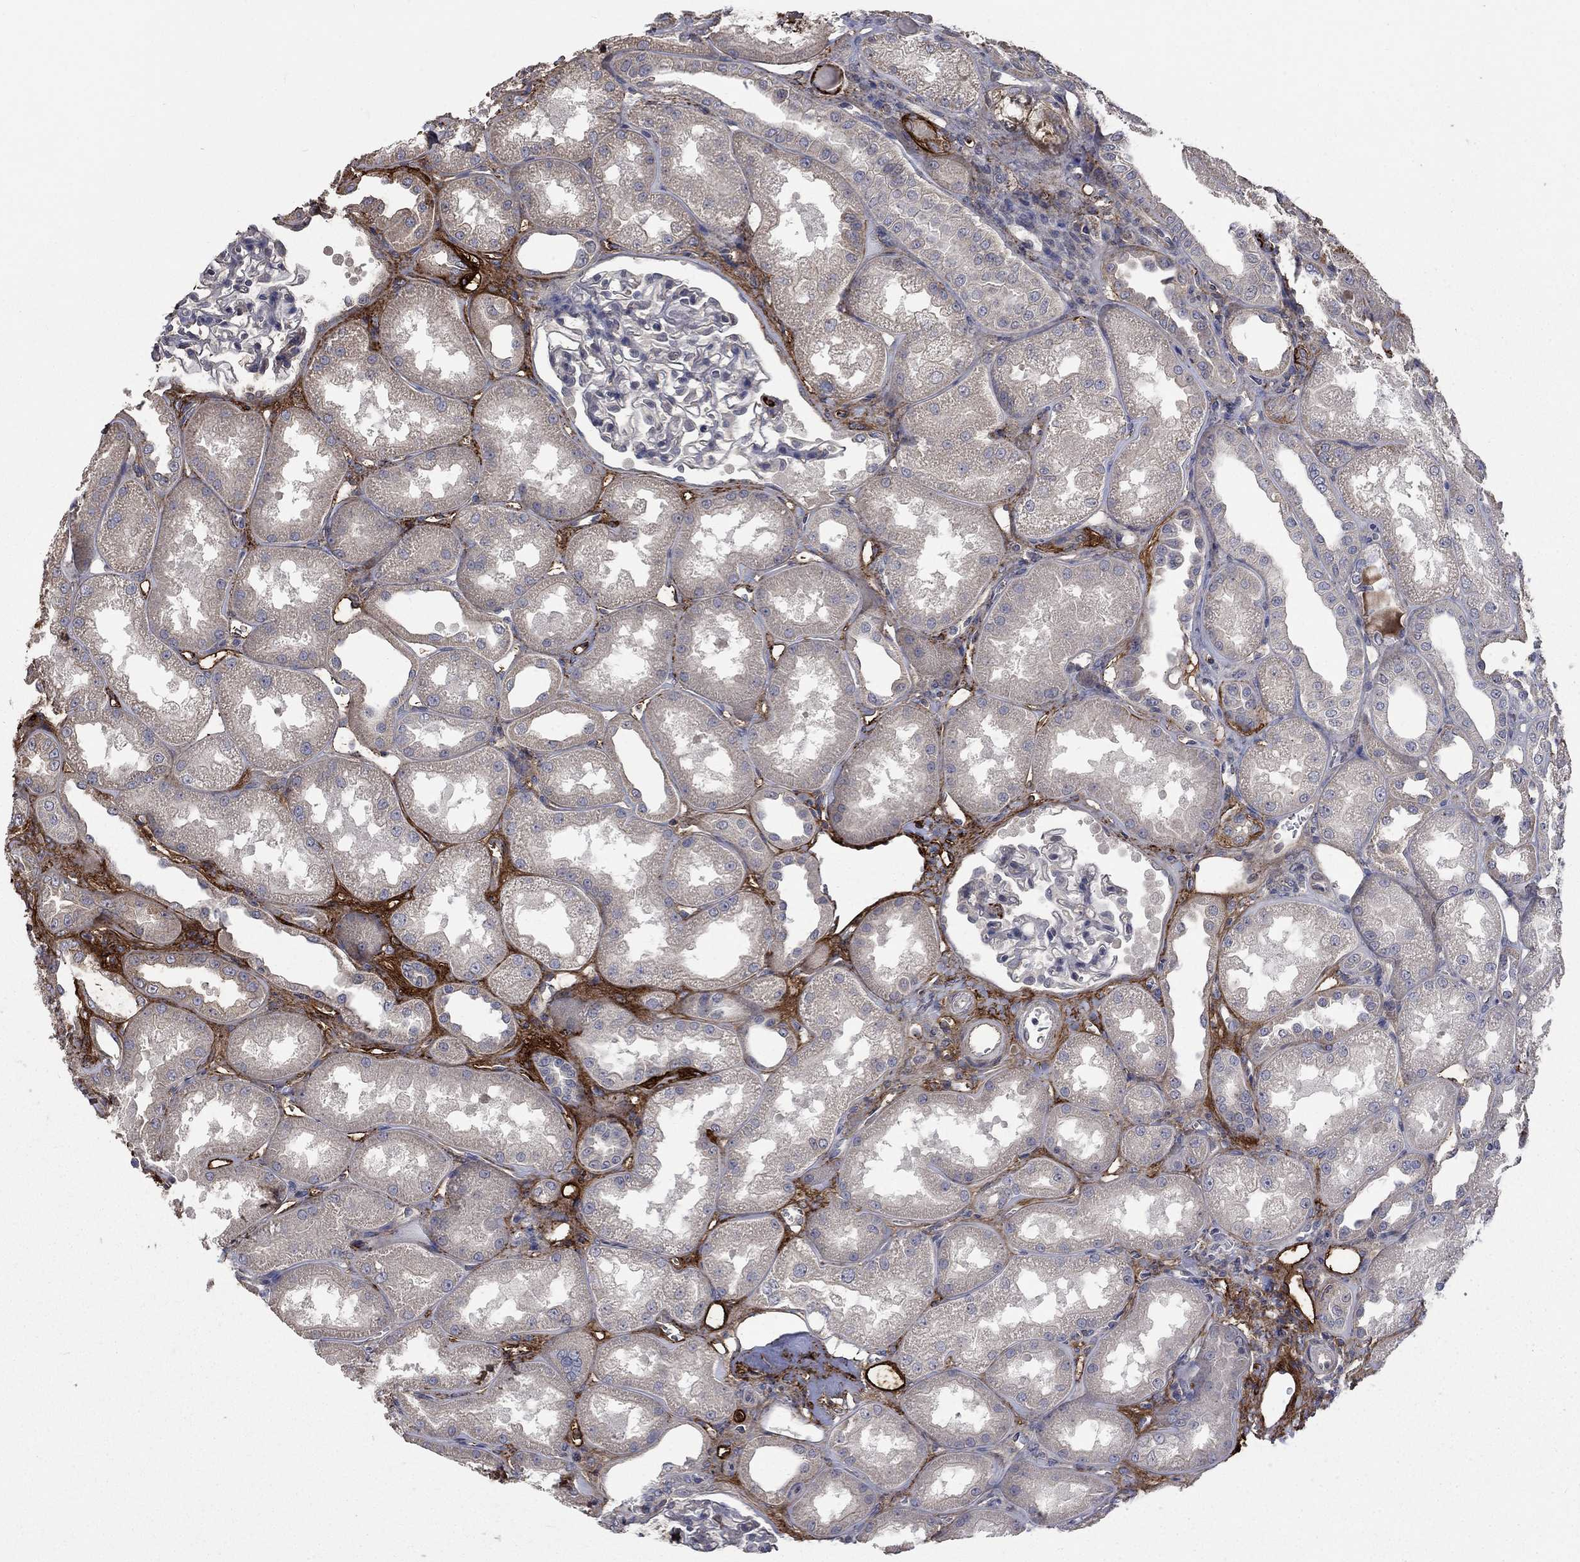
{"staining": {"intensity": "negative", "quantity": "none", "location": "none"}, "tissue": "kidney", "cell_type": "Cells in glomeruli", "image_type": "normal", "snomed": [{"axis": "morphology", "description": "Normal tissue, NOS"}, {"axis": "topography", "description": "Kidney"}], "caption": "Histopathology image shows no protein staining in cells in glomeruli of normal kidney. The staining is performed using DAB brown chromogen with nuclei counter-stained in using hematoxylin.", "gene": "VCAN", "patient": {"sex": "male", "age": 61}}